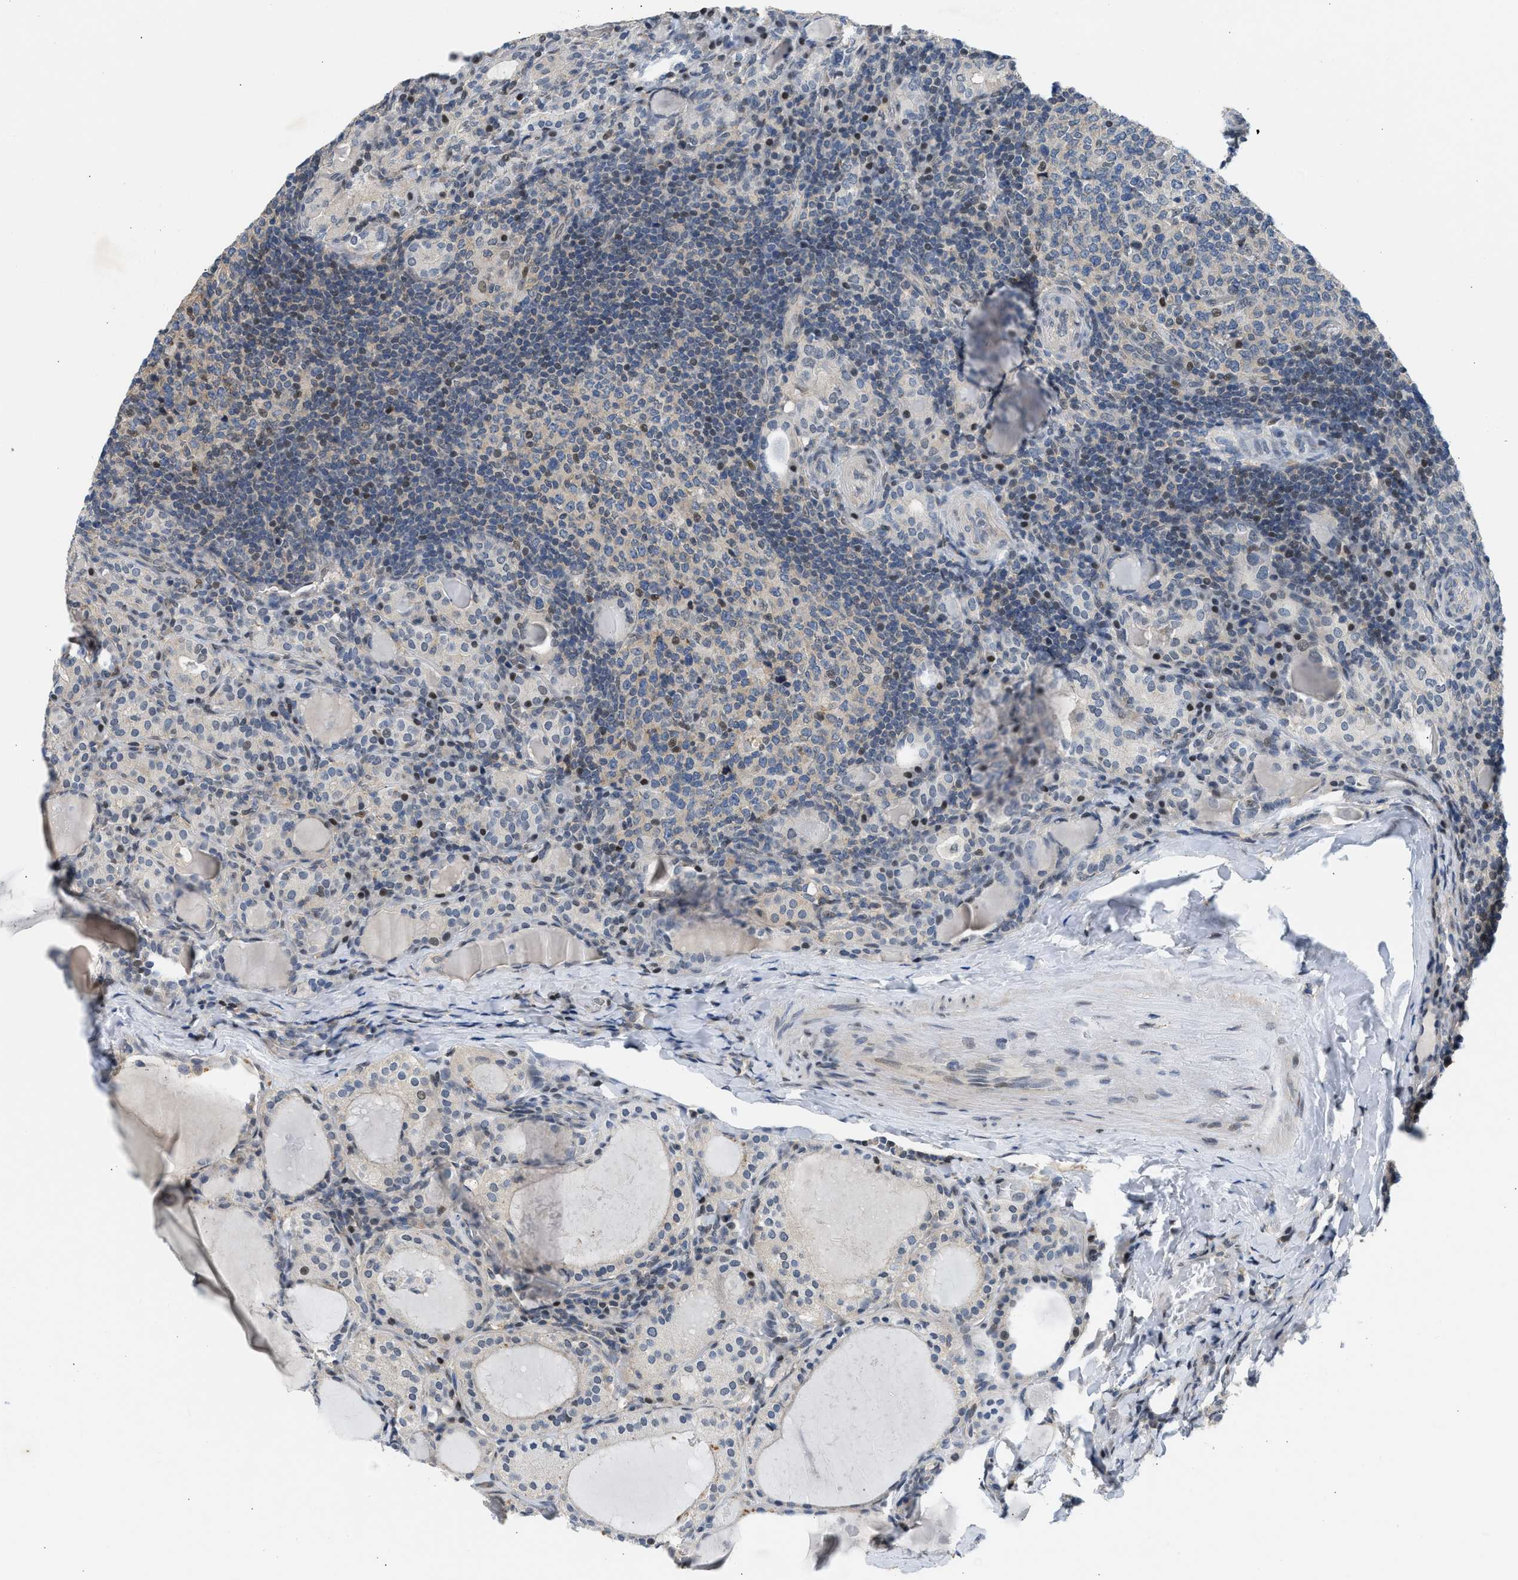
{"staining": {"intensity": "moderate", "quantity": "<25%", "location": "nuclear"}, "tissue": "thyroid cancer", "cell_type": "Tumor cells", "image_type": "cancer", "snomed": [{"axis": "morphology", "description": "Papillary adenocarcinoma, NOS"}, {"axis": "topography", "description": "Thyroid gland"}], "caption": "Immunohistochemistry histopathology image of neoplastic tissue: thyroid cancer stained using immunohistochemistry reveals low levels of moderate protein expression localized specifically in the nuclear of tumor cells, appearing as a nuclear brown color.", "gene": "OLIG3", "patient": {"sex": "female", "age": 42}}